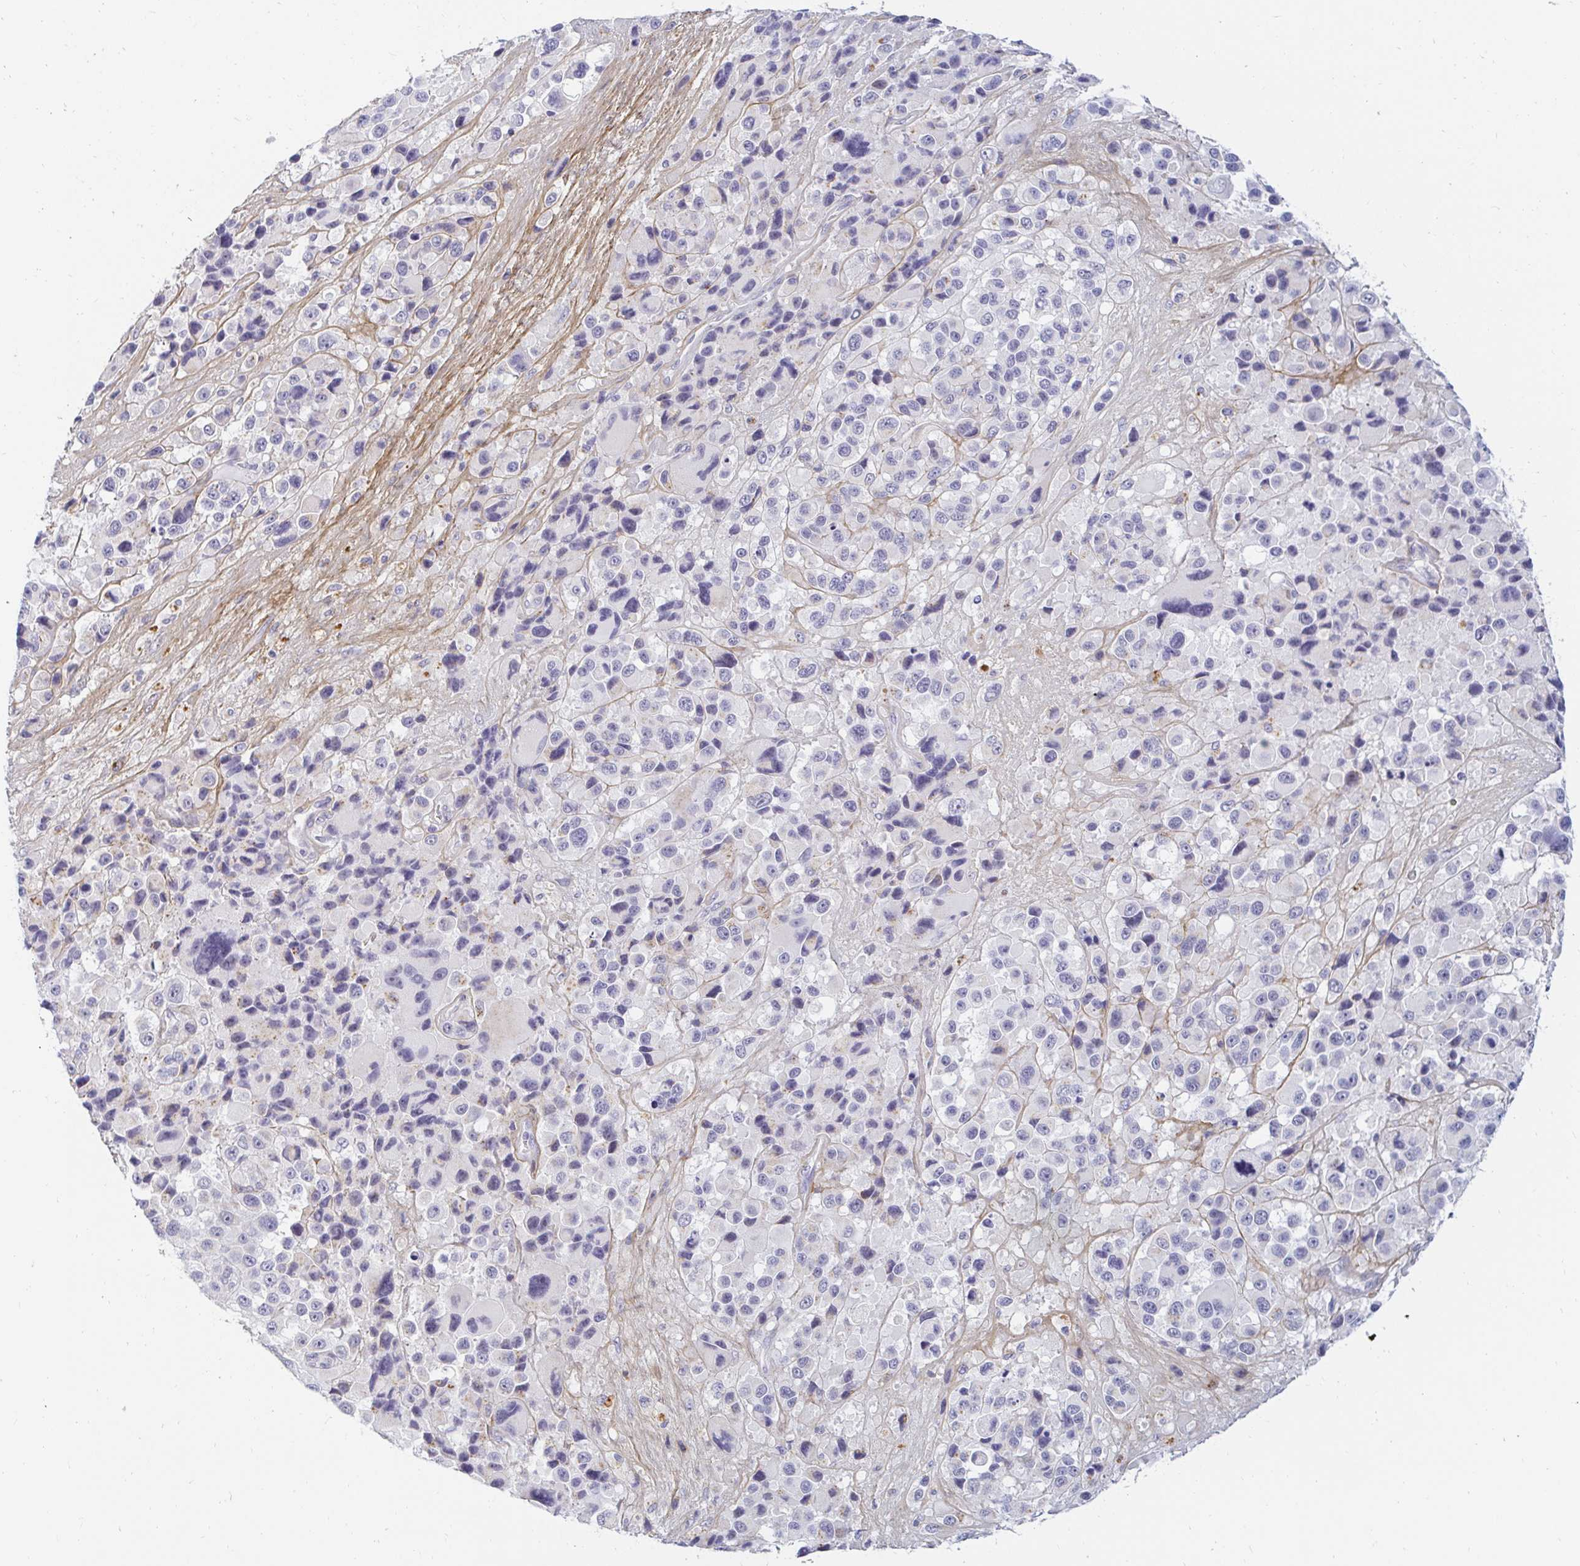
{"staining": {"intensity": "negative", "quantity": "none", "location": "none"}, "tissue": "melanoma", "cell_type": "Tumor cells", "image_type": "cancer", "snomed": [{"axis": "morphology", "description": "Malignant melanoma, Metastatic site"}, {"axis": "topography", "description": "Lymph node"}], "caption": "Immunohistochemistry of melanoma demonstrates no expression in tumor cells.", "gene": "OR51D1", "patient": {"sex": "female", "age": 65}}